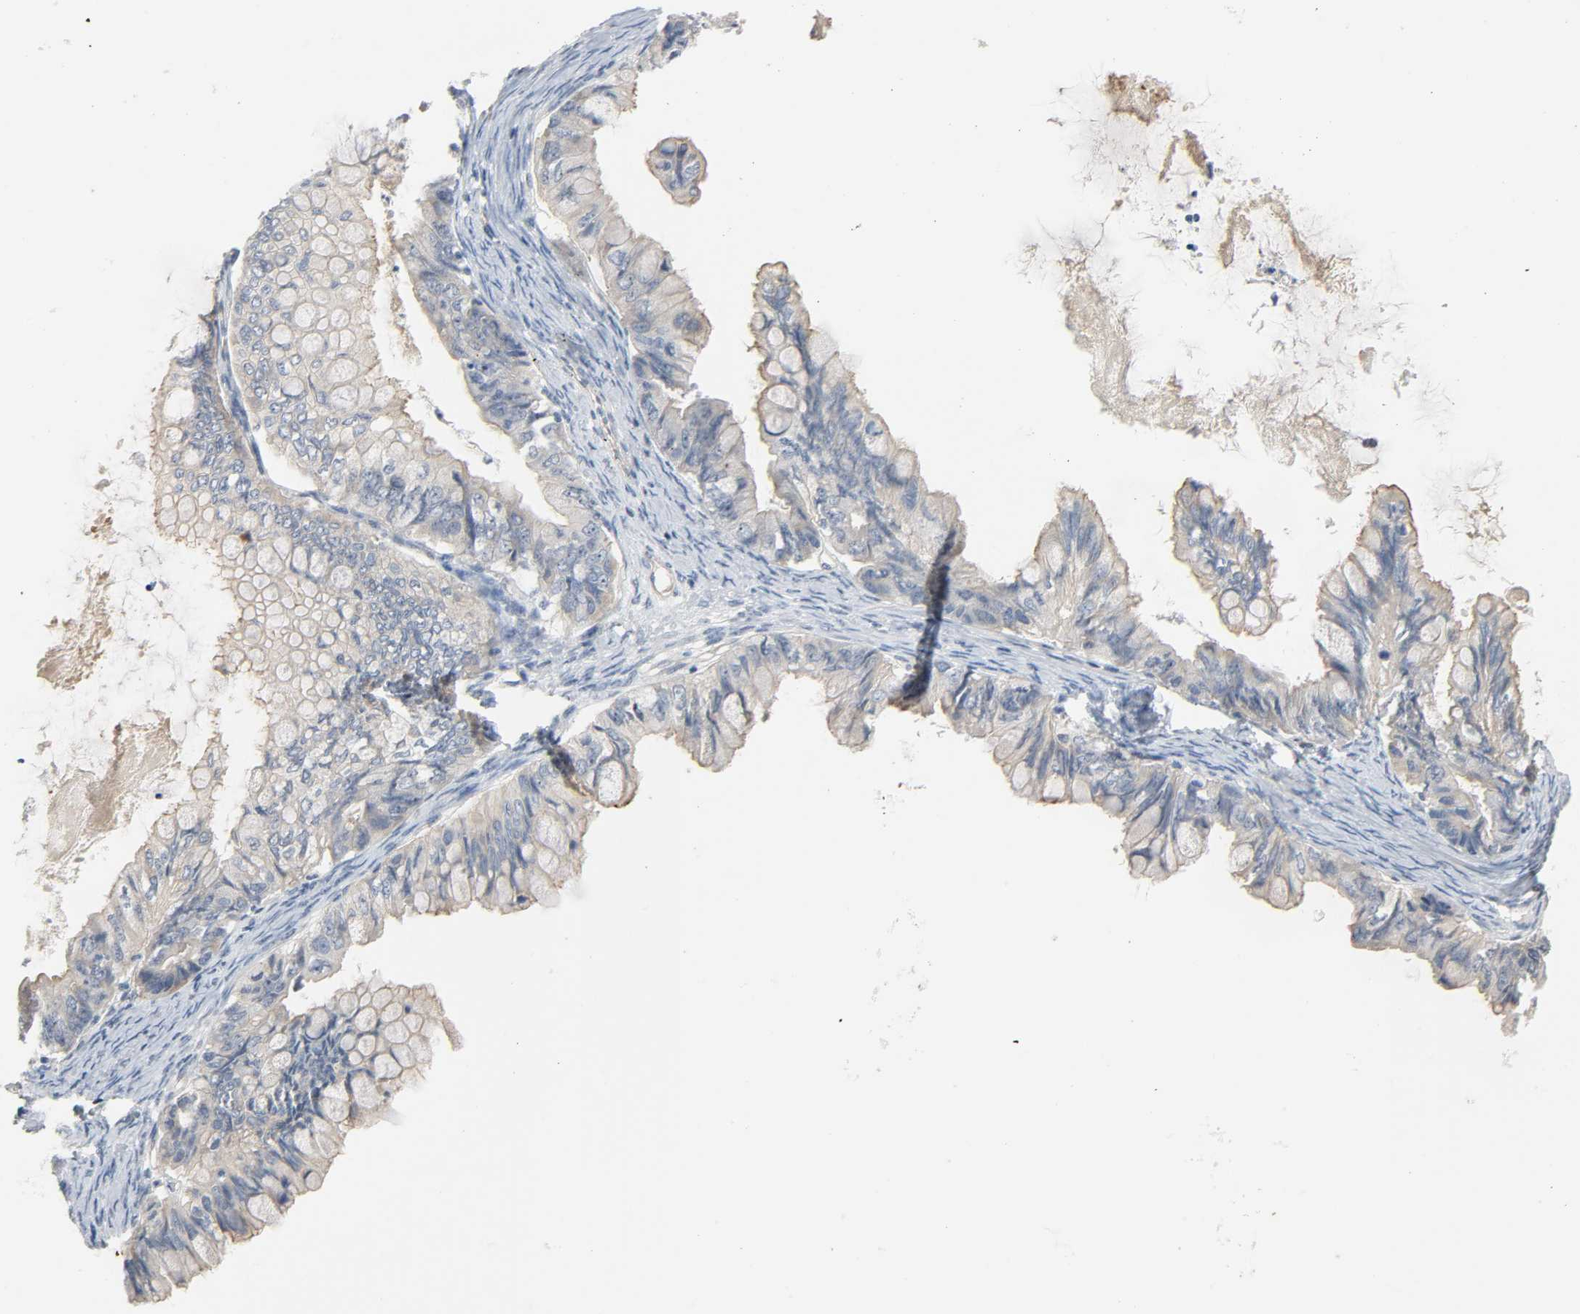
{"staining": {"intensity": "weak", "quantity": ">75%", "location": "cytoplasmic/membranous"}, "tissue": "ovarian cancer", "cell_type": "Tumor cells", "image_type": "cancer", "snomed": [{"axis": "morphology", "description": "Cystadenocarcinoma, mucinous, NOS"}, {"axis": "topography", "description": "Ovary"}], "caption": "Ovarian cancer (mucinous cystadenocarcinoma) tissue displays weak cytoplasmic/membranous positivity in about >75% of tumor cells", "gene": "LIMCH1", "patient": {"sex": "female", "age": 80}}